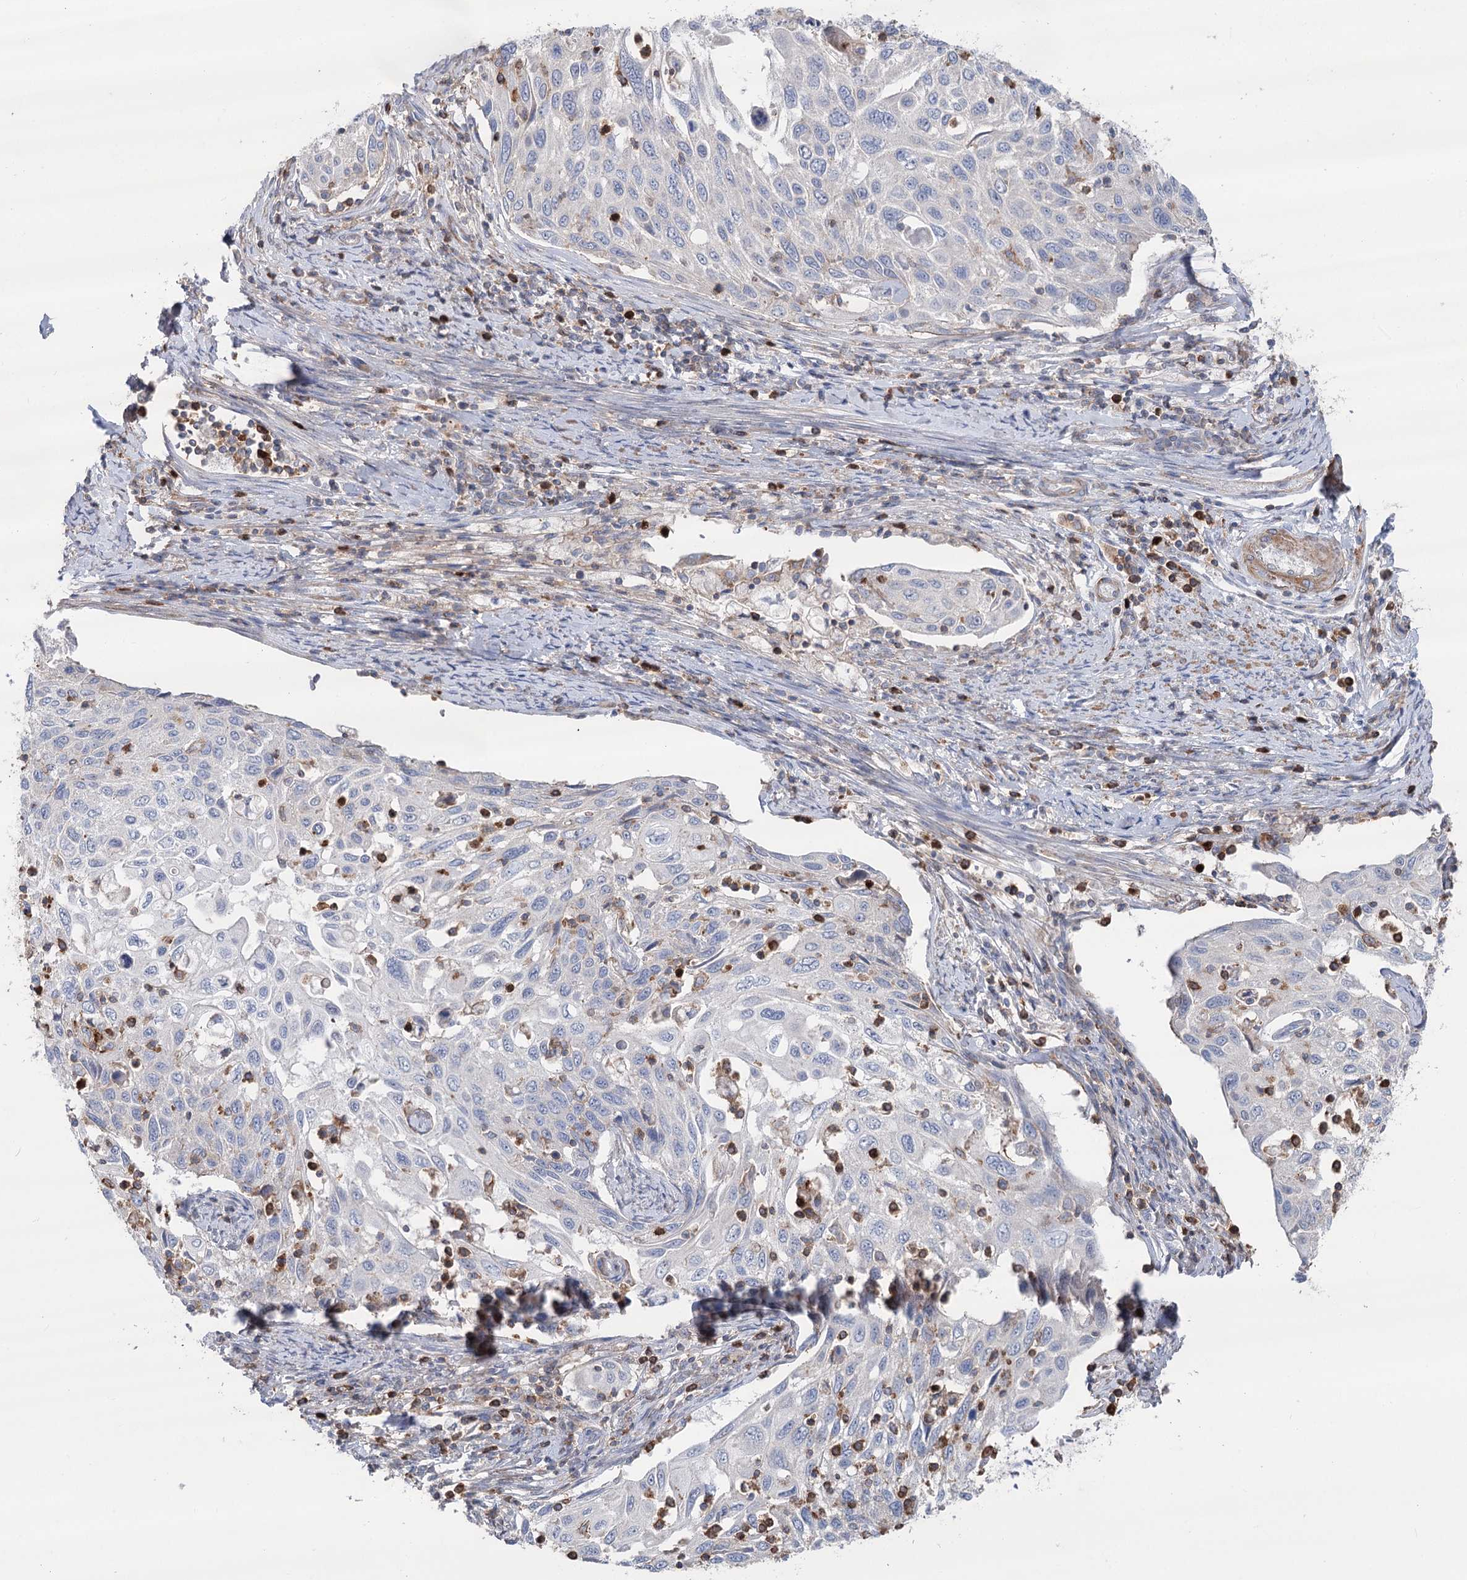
{"staining": {"intensity": "negative", "quantity": "none", "location": "none"}, "tissue": "cervical cancer", "cell_type": "Tumor cells", "image_type": "cancer", "snomed": [{"axis": "morphology", "description": "Squamous cell carcinoma, NOS"}, {"axis": "topography", "description": "Cervix"}], "caption": "This is an immunohistochemistry (IHC) histopathology image of cervical cancer (squamous cell carcinoma). There is no positivity in tumor cells.", "gene": "LARP1B", "patient": {"sex": "female", "age": 70}}